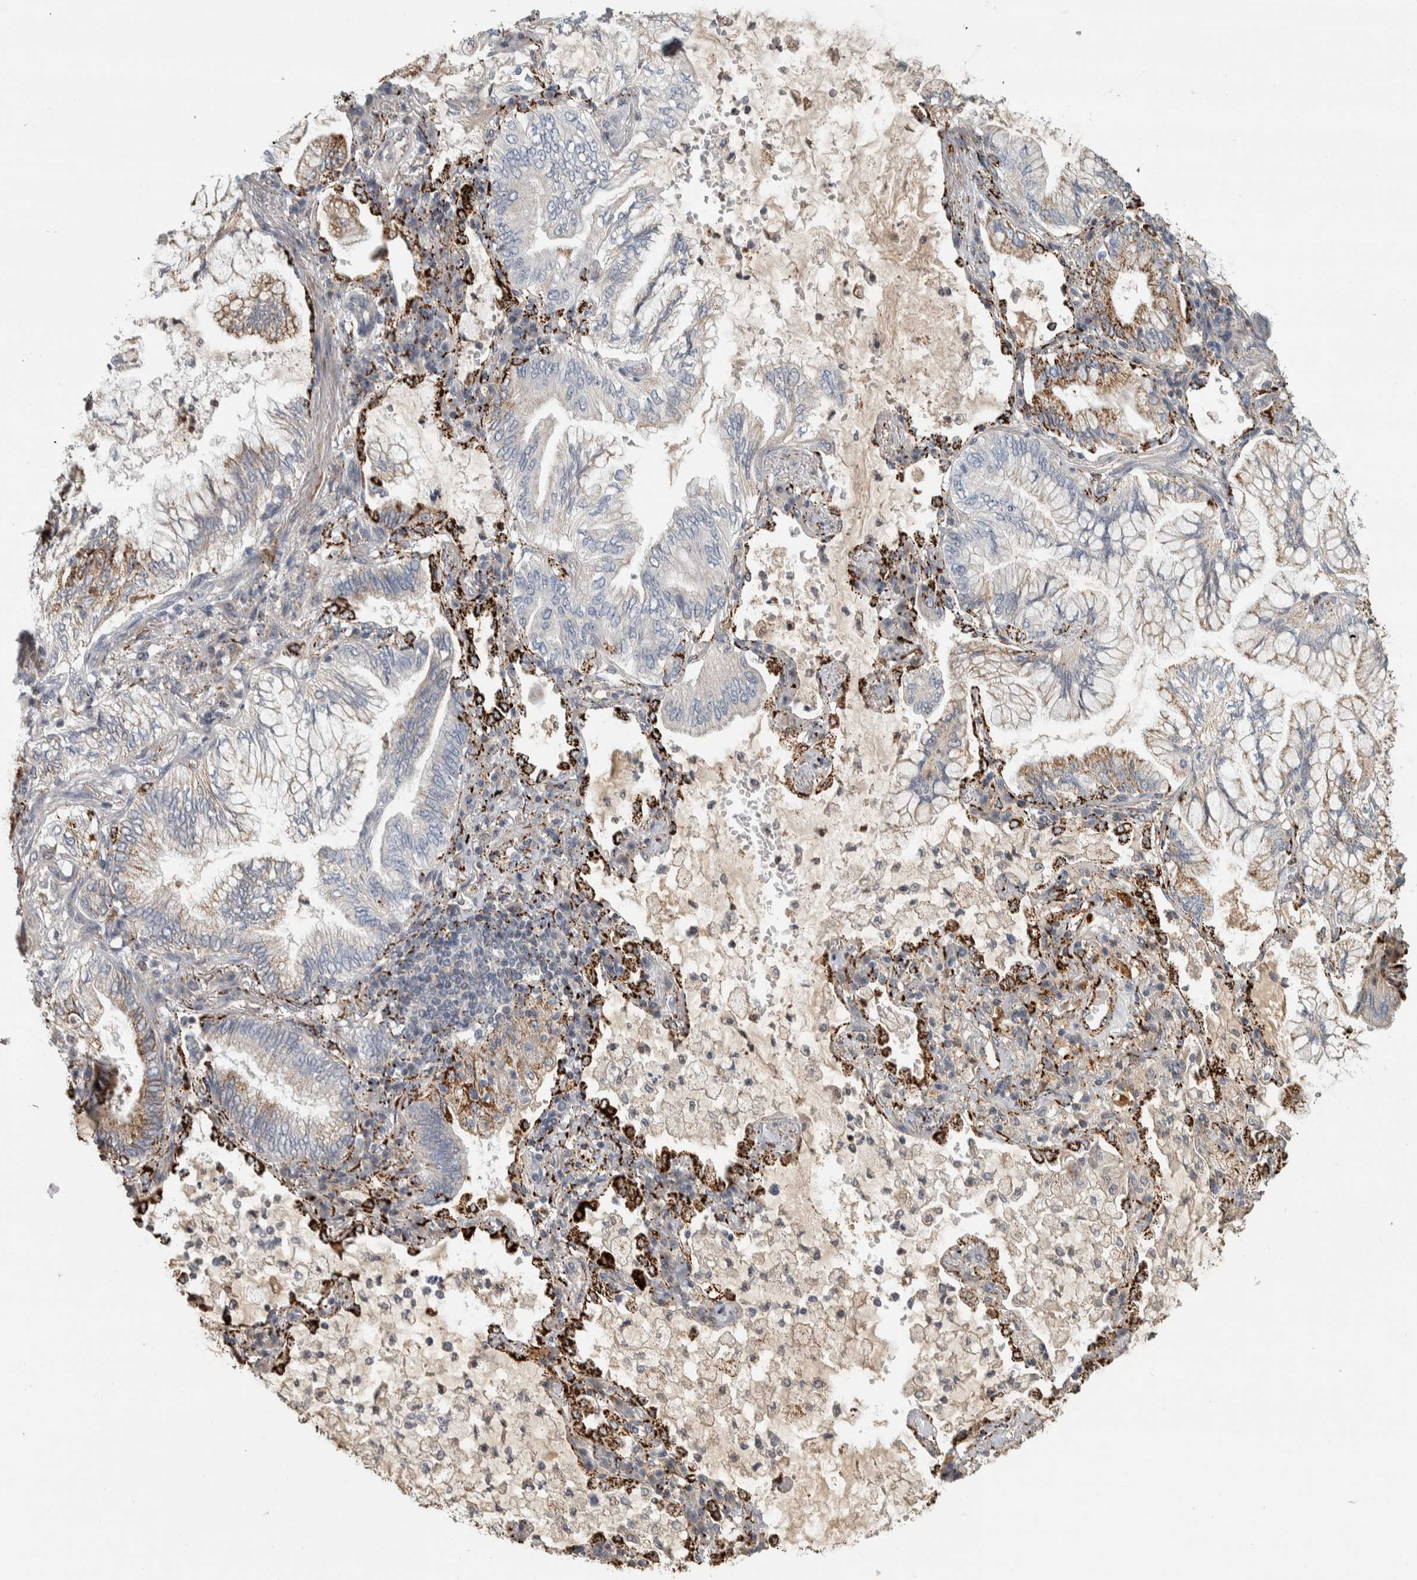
{"staining": {"intensity": "moderate", "quantity": "<25%", "location": "cytoplasmic/membranous"}, "tissue": "lung cancer", "cell_type": "Tumor cells", "image_type": "cancer", "snomed": [{"axis": "morphology", "description": "Adenocarcinoma, NOS"}, {"axis": "topography", "description": "Lung"}], "caption": "This photomicrograph shows lung cancer (adenocarcinoma) stained with immunohistochemistry to label a protein in brown. The cytoplasmic/membranous of tumor cells show moderate positivity for the protein. Nuclei are counter-stained blue.", "gene": "FAM78A", "patient": {"sex": "female", "age": 70}}